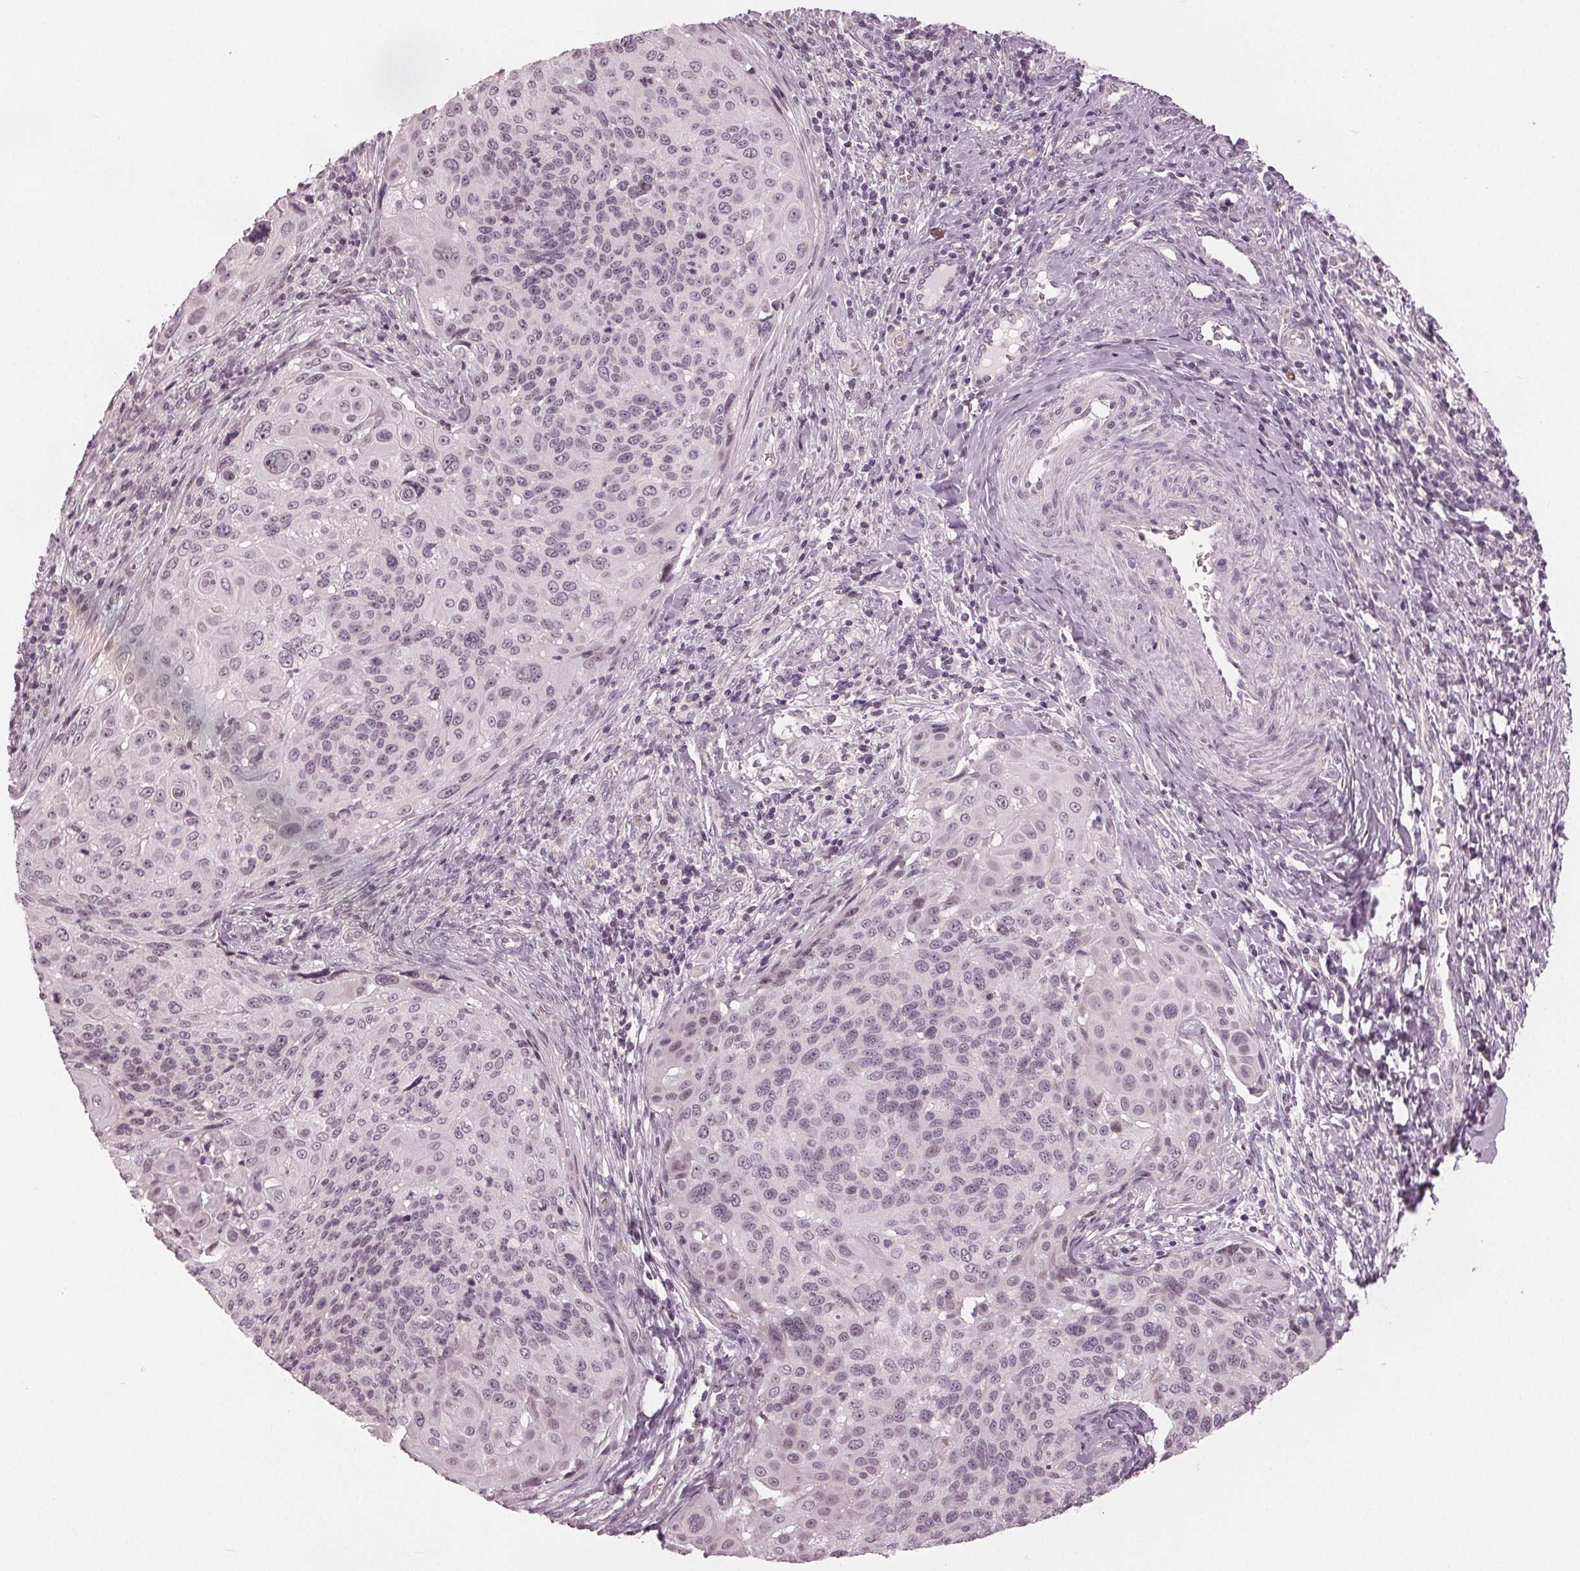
{"staining": {"intensity": "weak", "quantity": "<25%", "location": "nuclear"}, "tissue": "cervical cancer", "cell_type": "Tumor cells", "image_type": "cancer", "snomed": [{"axis": "morphology", "description": "Squamous cell carcinoma, NOS"}, {"axis": "topography", "description": "Cervix"}], "caption": "A high-resolution image shows immunohistochemistry (IHC) staining of cervical squamous cell carcinoma, which displays no significant positivity in tumor cells.", "gene": "ADPRHL1", "patient": {"sex": "female", "age": 49}}